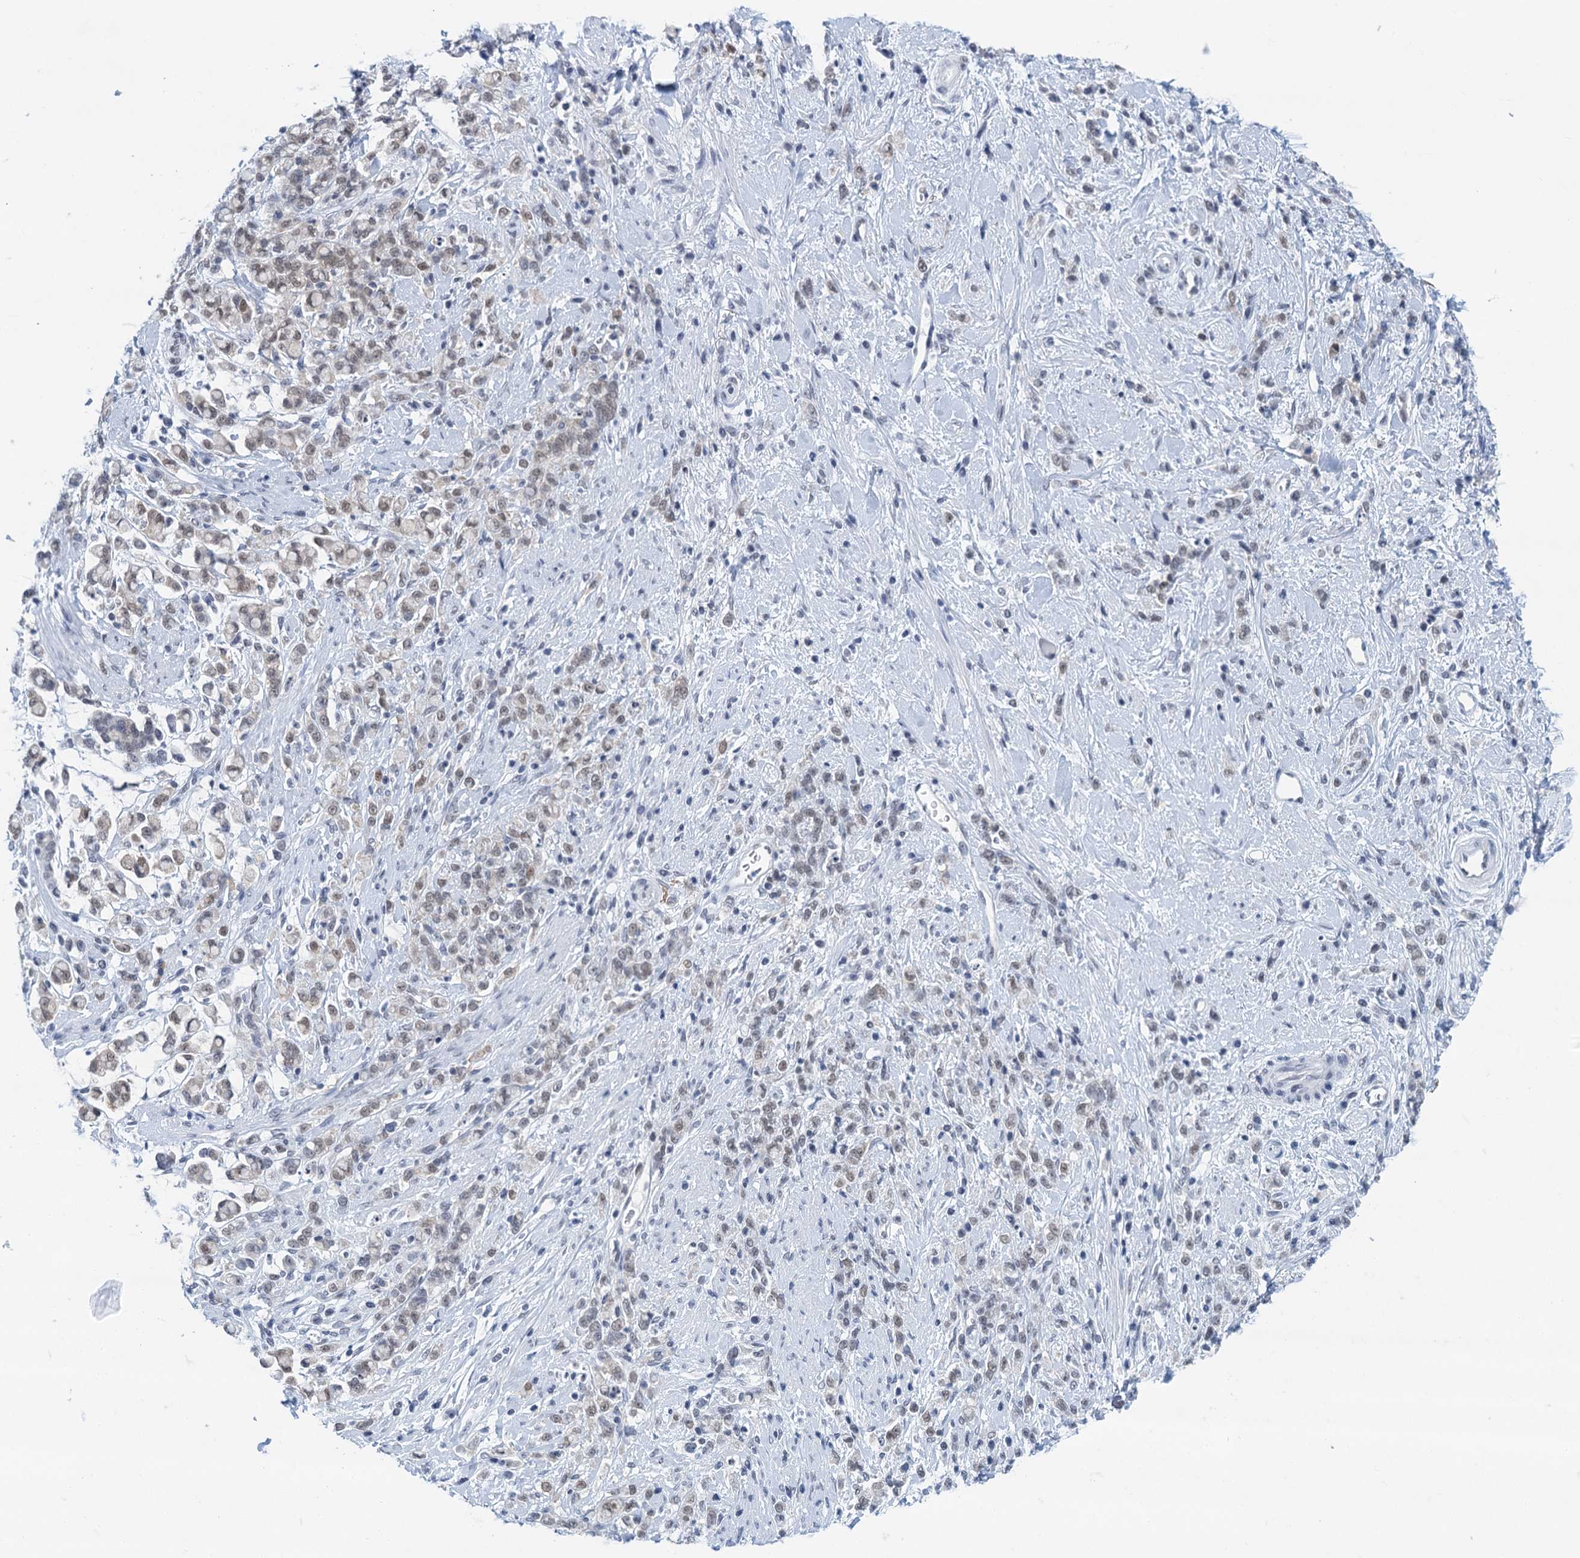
{"staining": {"intensity": "weak", "quantity": "<25%", "location": "nuclear"}, "tissue": "stomach cancer", "cell_type": "Tumor cells", "image_type": "cancer", "snomed": [{"axis": "morphology", "description": "Adenocarcinoma, NOS"}, {"axis": "topography", "description": "Stomach"}], "caption": "Immunohistochemistry micrograph of neoplastic tissue: stomach adenocarcinoma stained with DAB (3,3'-diaminobenzidine) shows no significant protein staining in tumor cells.", "gene": "EPS8L1", "patient": {"sex": "female", "age": 60}}